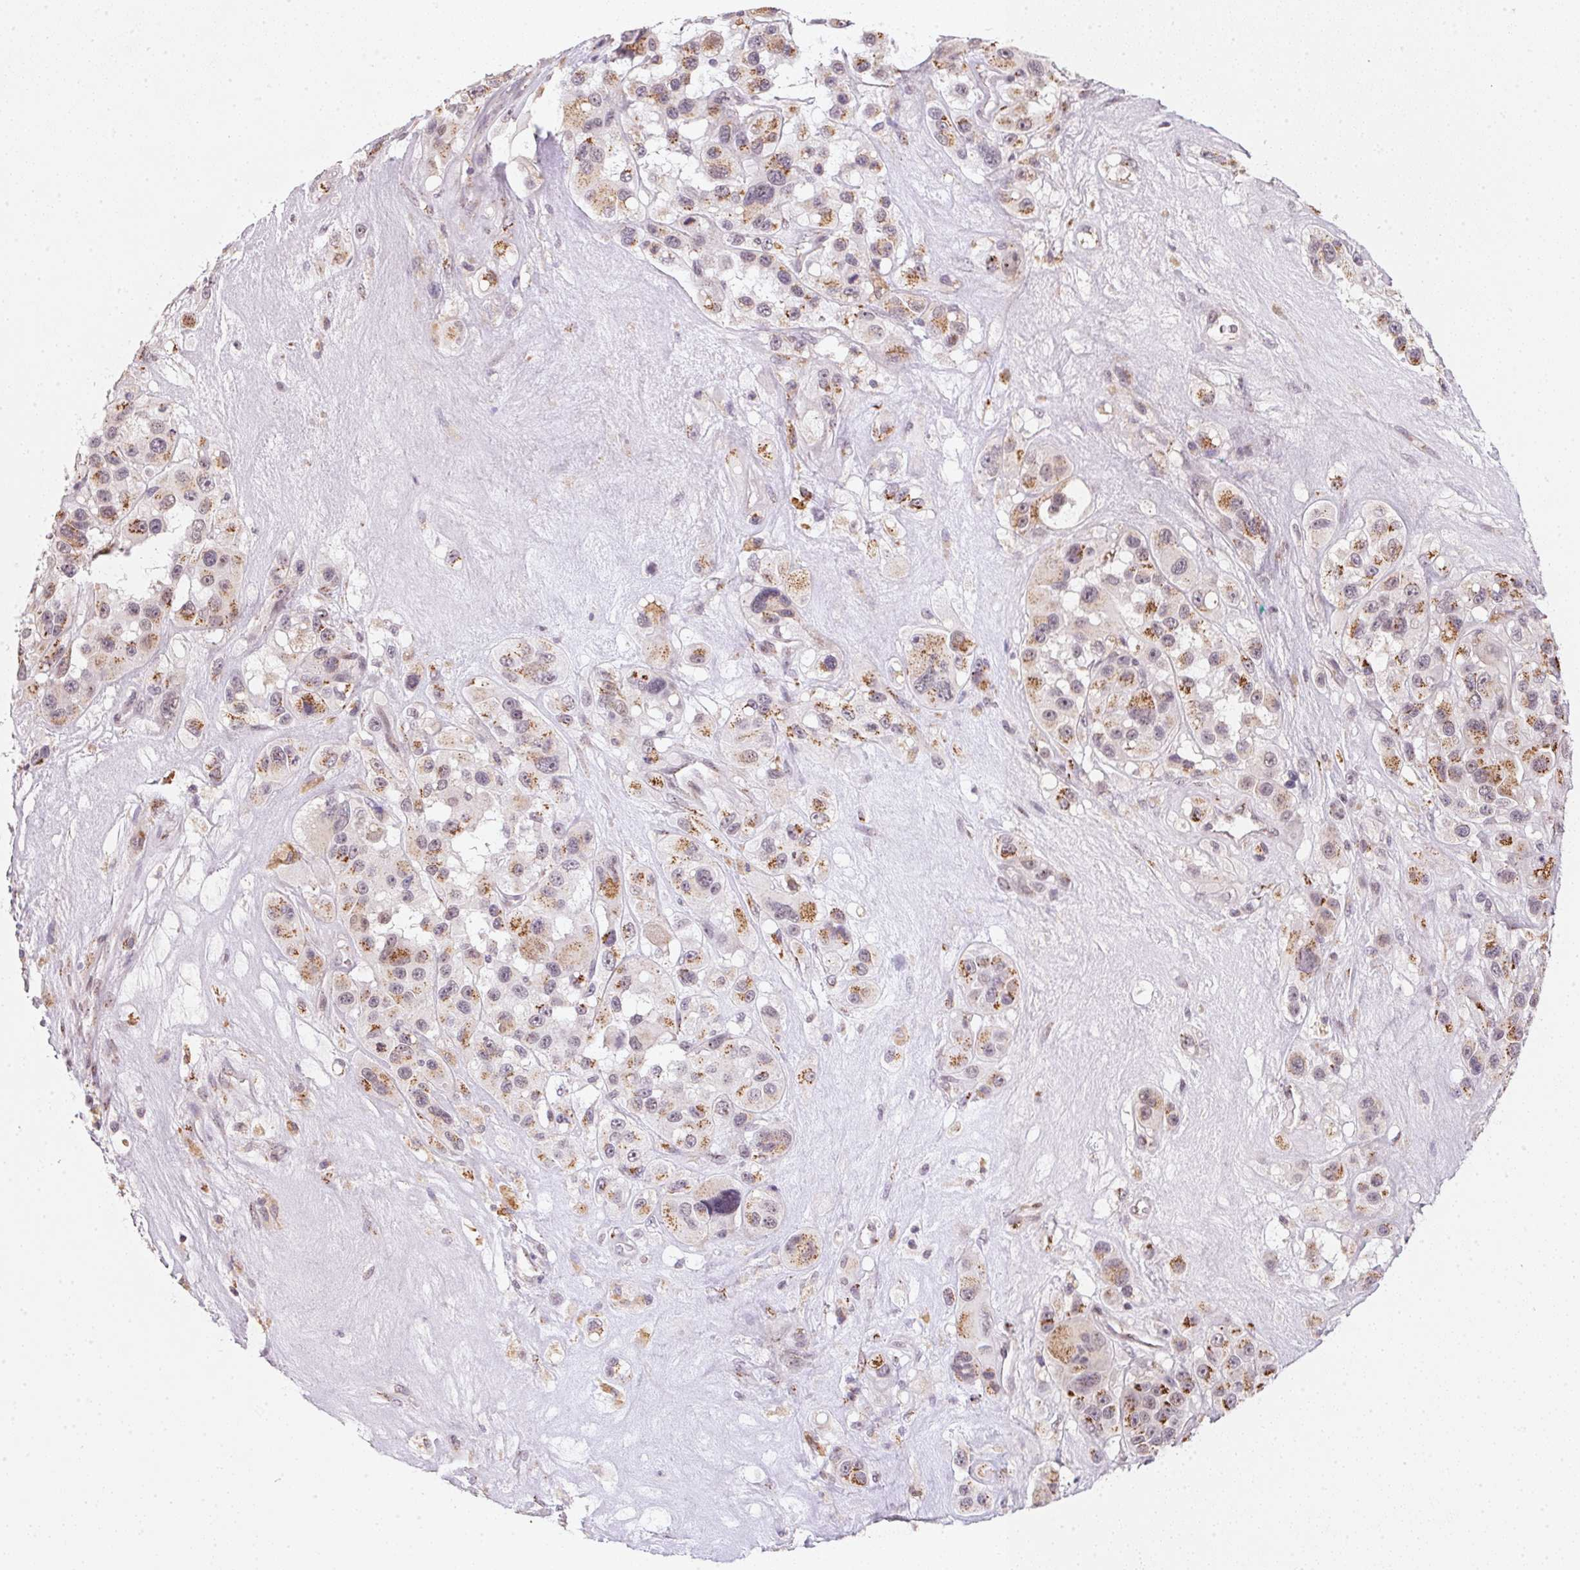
{"staining": {"intensity": "moderate", "quantity": ">75%", "location": "cytoplasmic/membranous"}, "tissue": "melanoma", "cell_type": "Tumor cells", "image_type": "cancer", "snomed": [{"axis": "morphology", "description": "Malignant melanoma, Metastatic site"}, {"axis": "topography", "description": "Lymph node"}], "caption": "Tumor cells display medium levels of moderate cytoplasmic/membranous expression in about >75% of cells in human malignant melanoma (metastatic site). The staining is performed using DAB (3,3'-diaminobenzidine) brown chromogen to label protein expression. The nuclei are counter-stained blue using hematoxylin.", "gene": "RAB22A", "patient": {"sex": "female", "age": 65}}